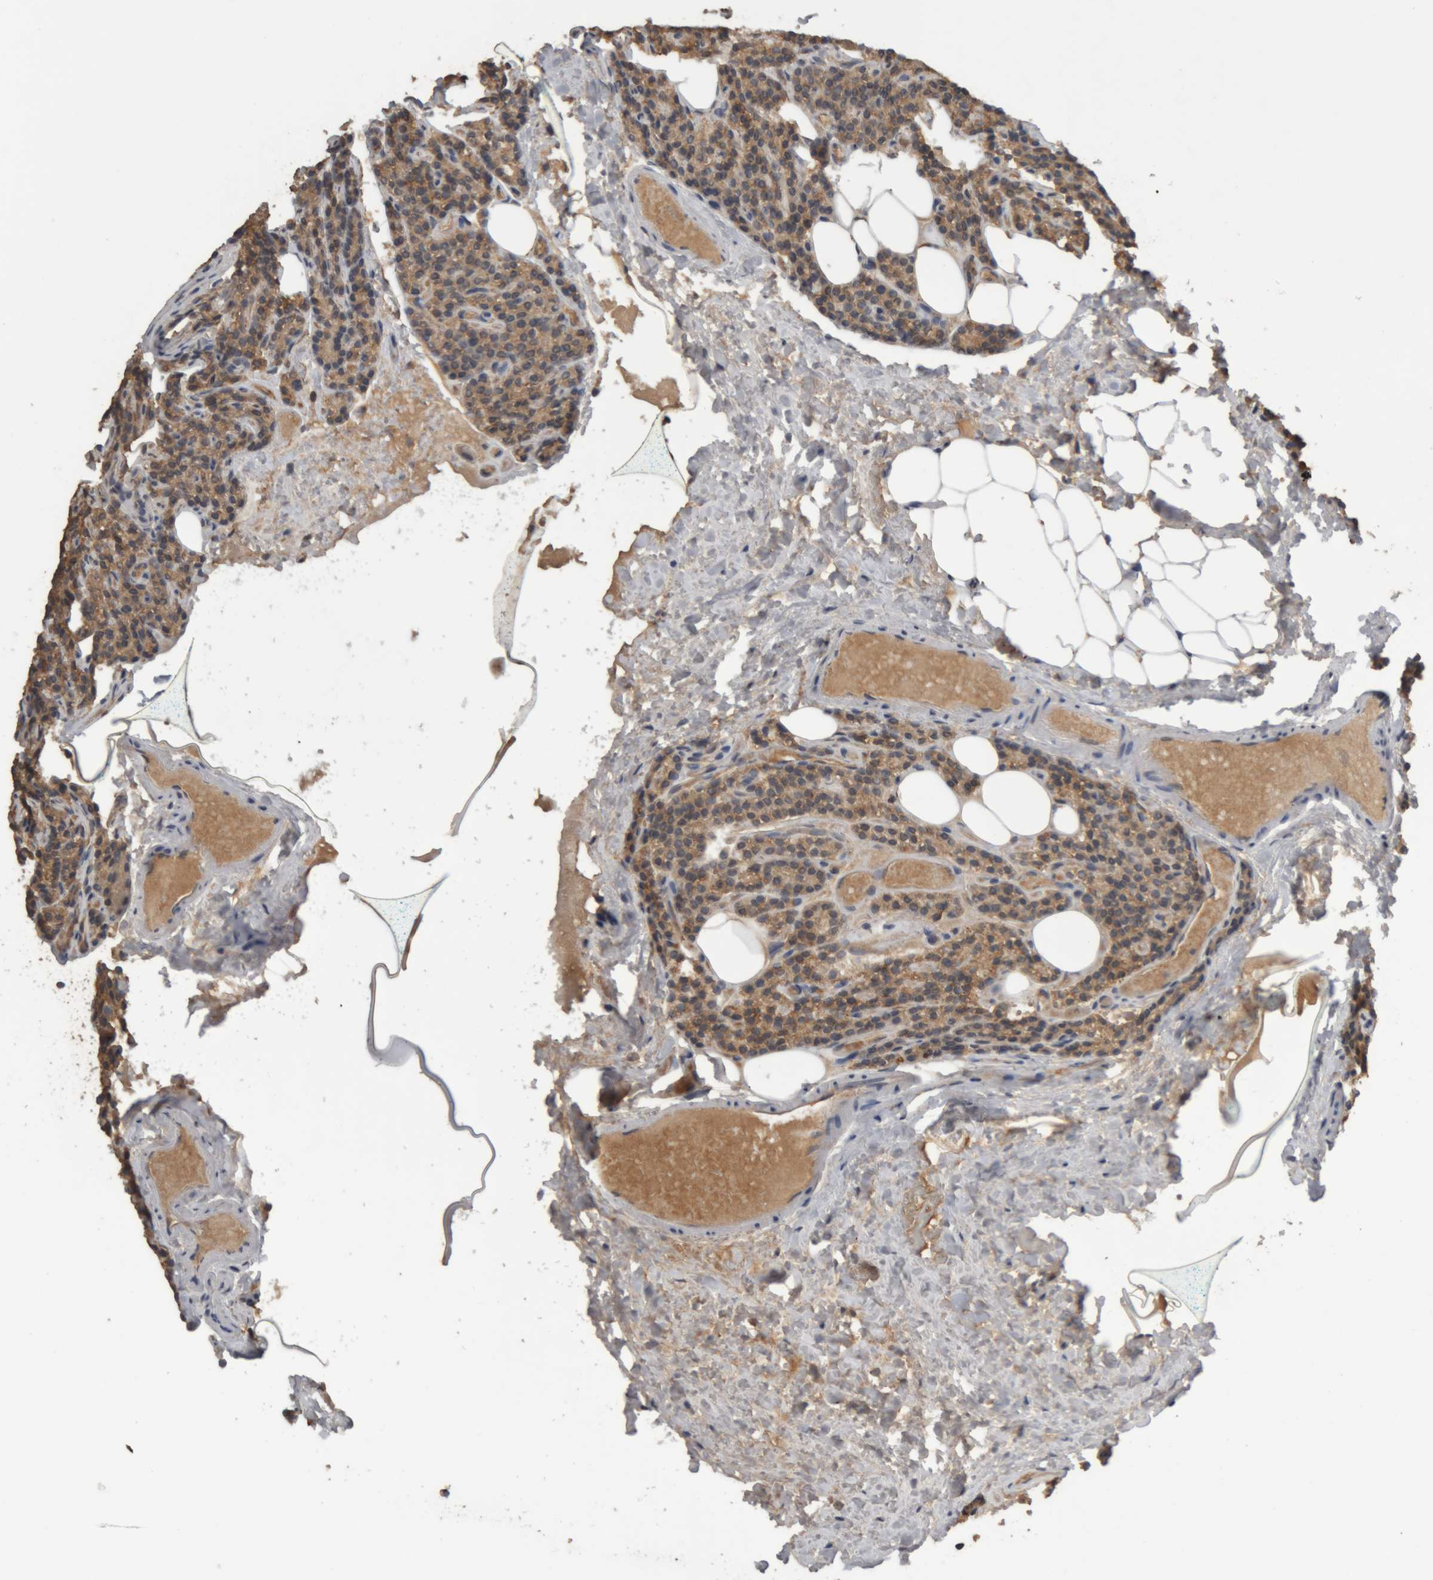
{"staining": {"intensity": "moderate", "quantity": ">75%", "location": "cytoplasmic/membranous"}, "tissue": "parathyroid gland", "cell_type": "Glandular cells", "image_type": "normal", "snomed": [{"axis": "morphology", "description": "Normal tissue, NOS"}, {"axis": "topography", "description": "Parathyroid gland"}], "caption": "Protein expression analysis of normal parathyroid gland reveals moderate cytoplasmic/membranous positivity in approximately >75% of glandular cells.", "gene": "TMED7", "patient": {"sex": "female", "age": 85}}